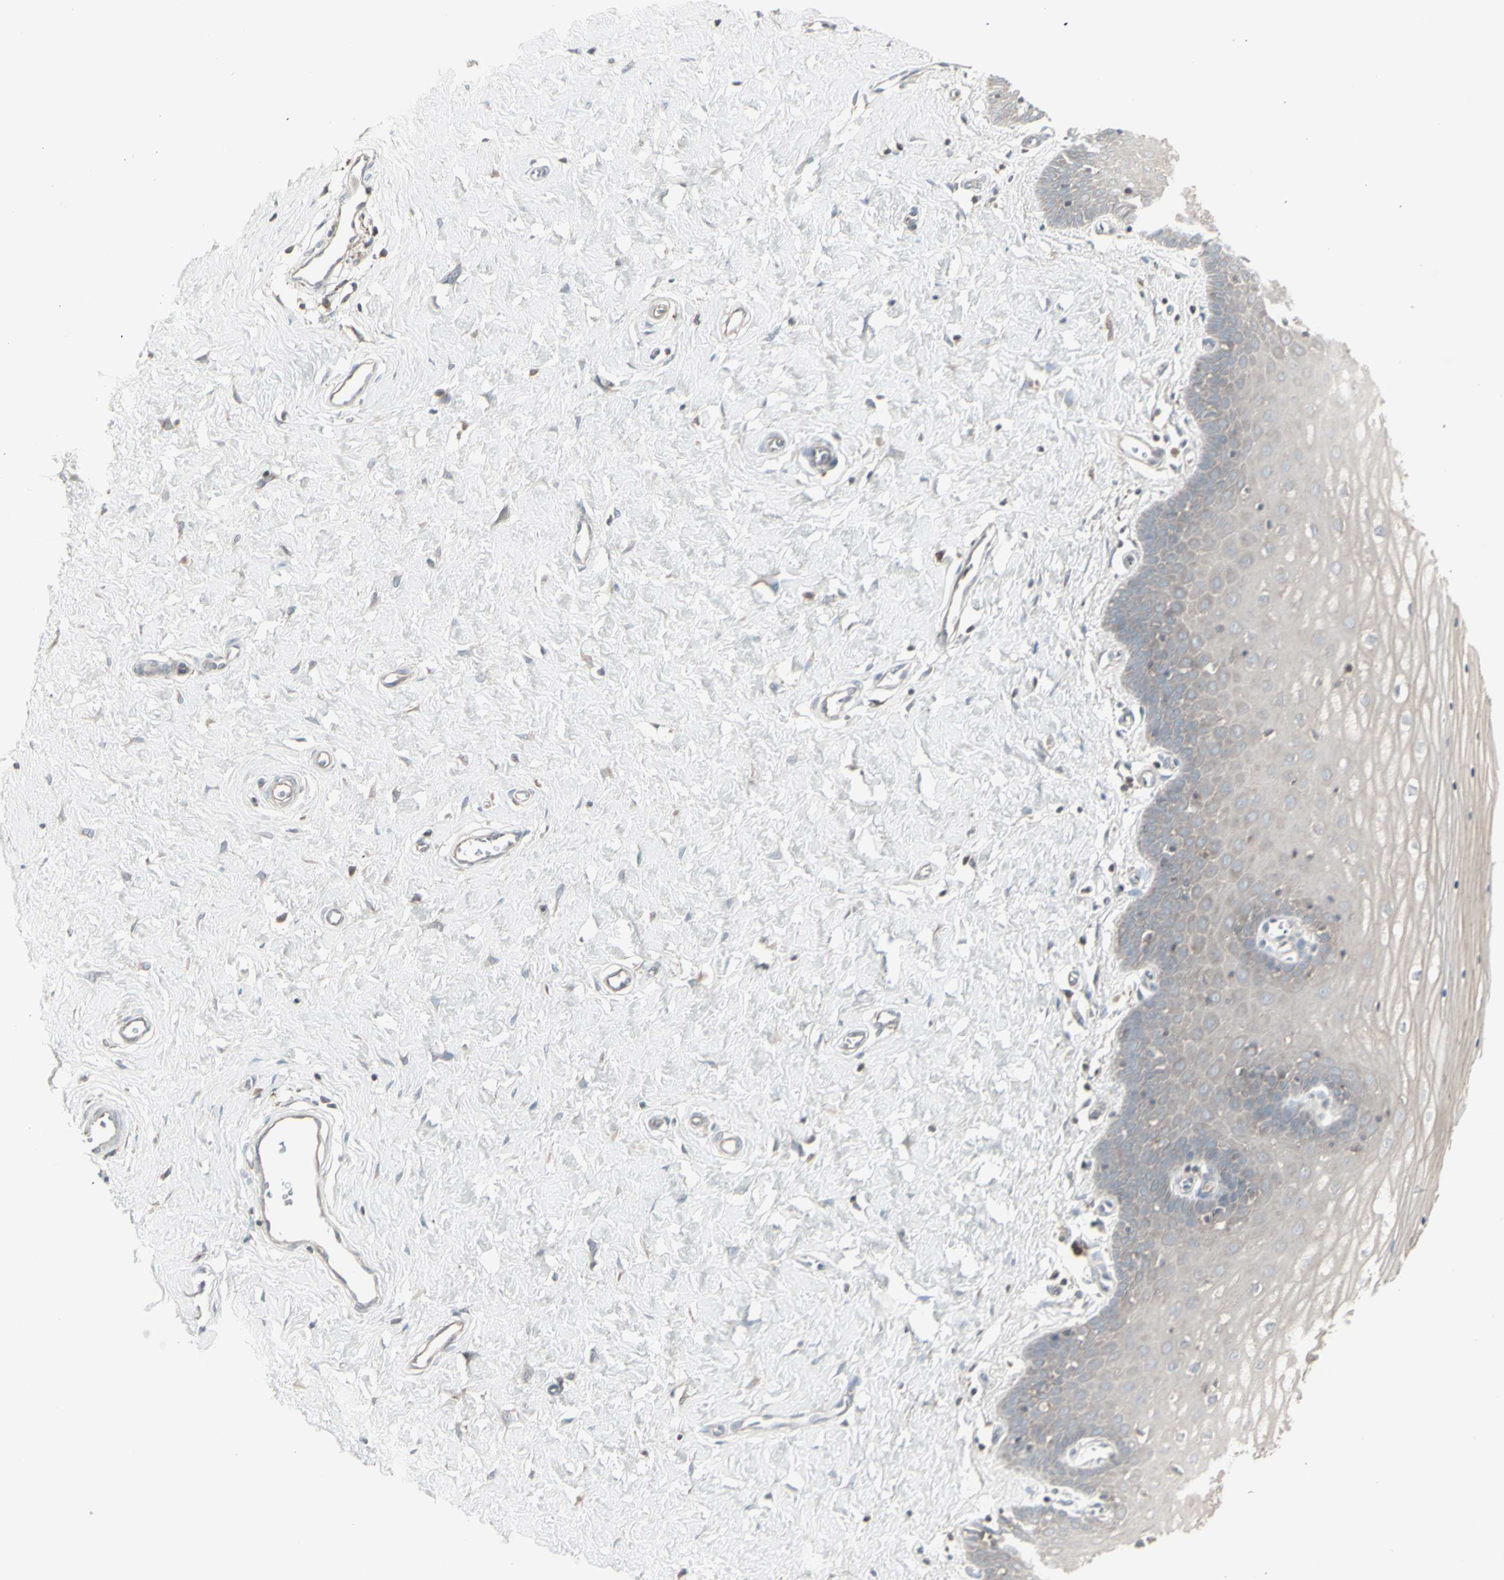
{"staining": {"intensity": "weak", "quantity": ">75%", "location": "cytoplasmic/membranous"}, "tissue": "cervix", "cell_type": "Glandular cells", "image_type": "normal", "snomed": [{"axis": "morphology", "description": "Normal tissue, NOS"}, {"axis": "topography", "description": "Cervix"}], "caption": "The histopathology image exhibits immunohistochemical staining of normal cervix. There is weak cytoplasmic/membranous staining is seen in approximately >75% of glandular cells.", "gene": "CSK", "patient": {"sex": "female", "age": 55}}